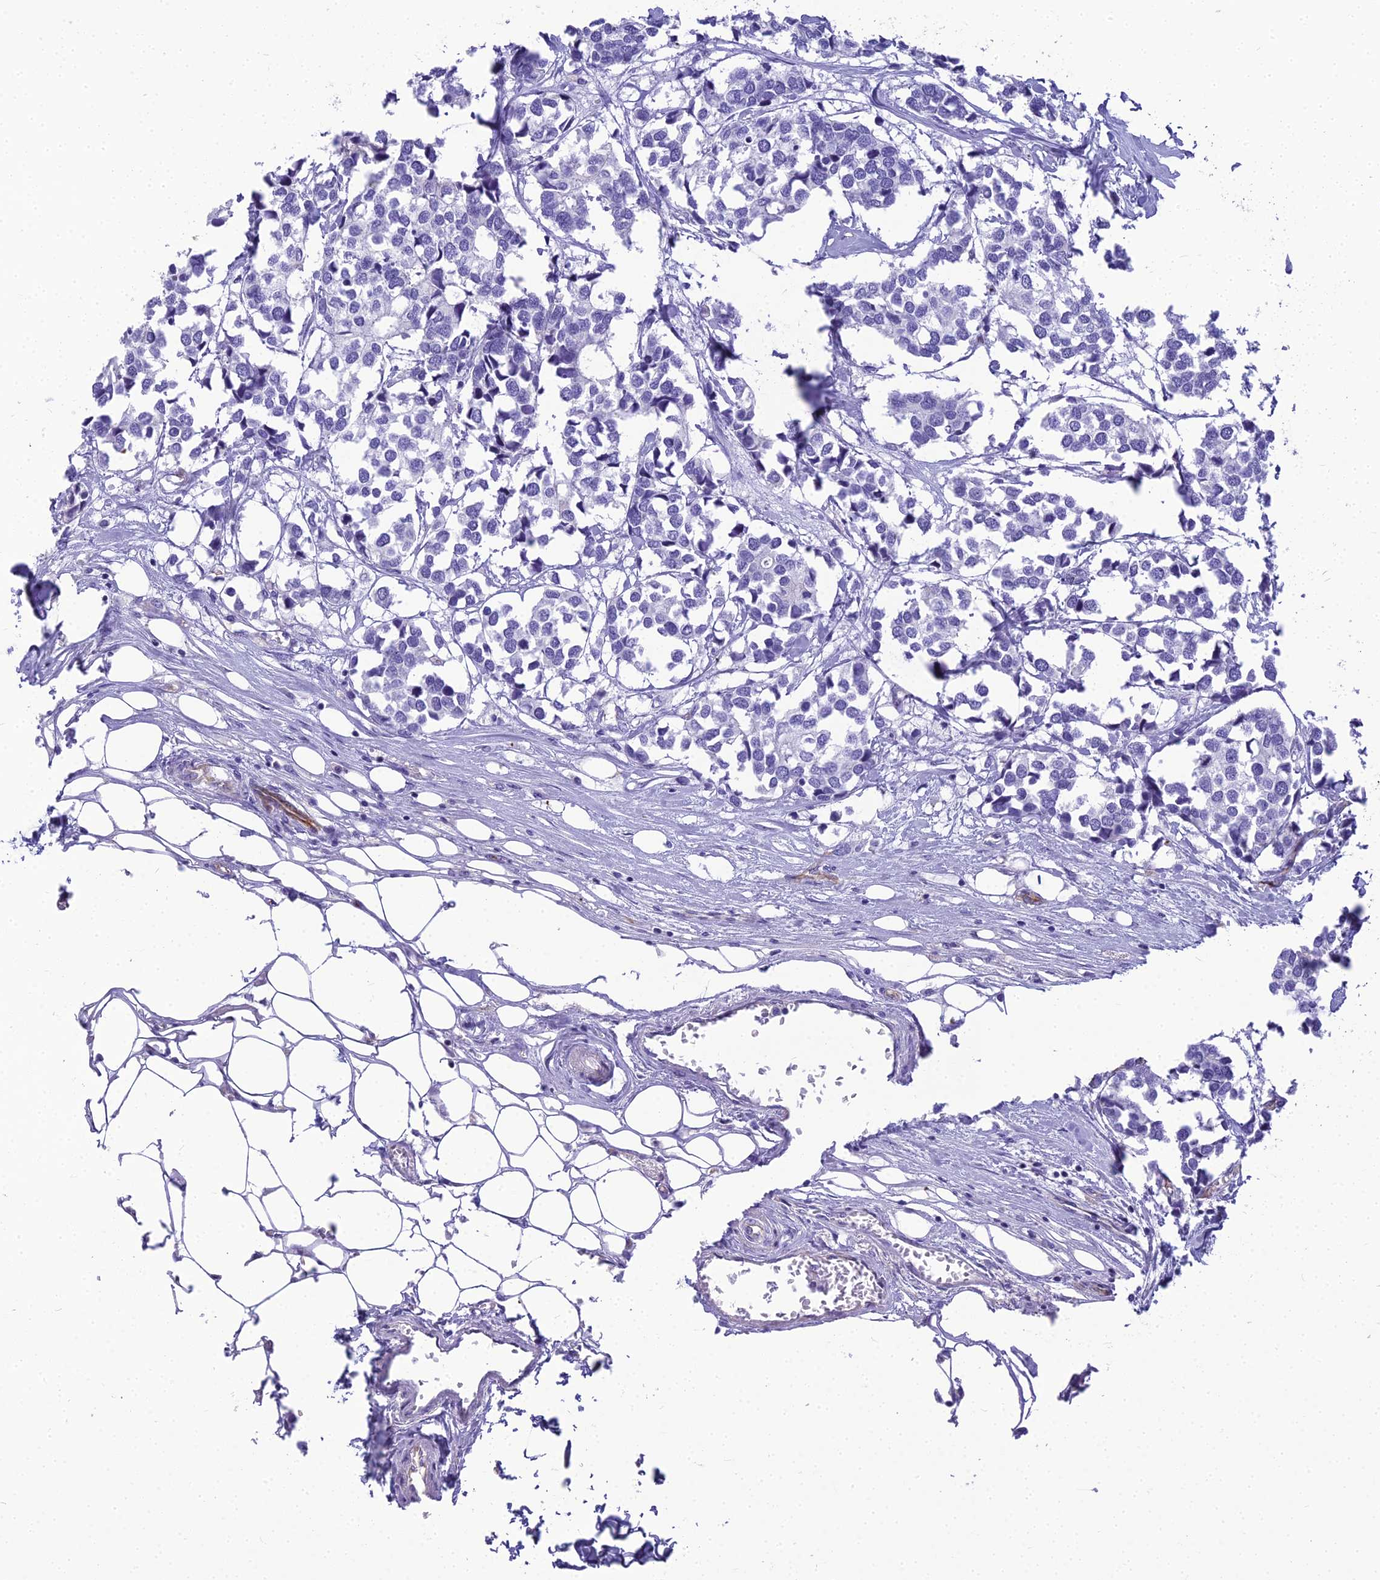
{"staining": {"intensity": "negative", "quantity": "none", "location": "none"}, "tissue": "breast cancer", "cell_type": "Tumor cells", "image_type": "cancer", "snomed": [{"axis": "morphology", "description": "Duct carcinoma"}, {"axis": "topography", "description": "Breast"}], "caption": "Breast cancer stained for a protein using IHC demonstrates no expression tumor cells.", "gene": "NINJ1", "patient": {"sex": "female", "age": 83}}